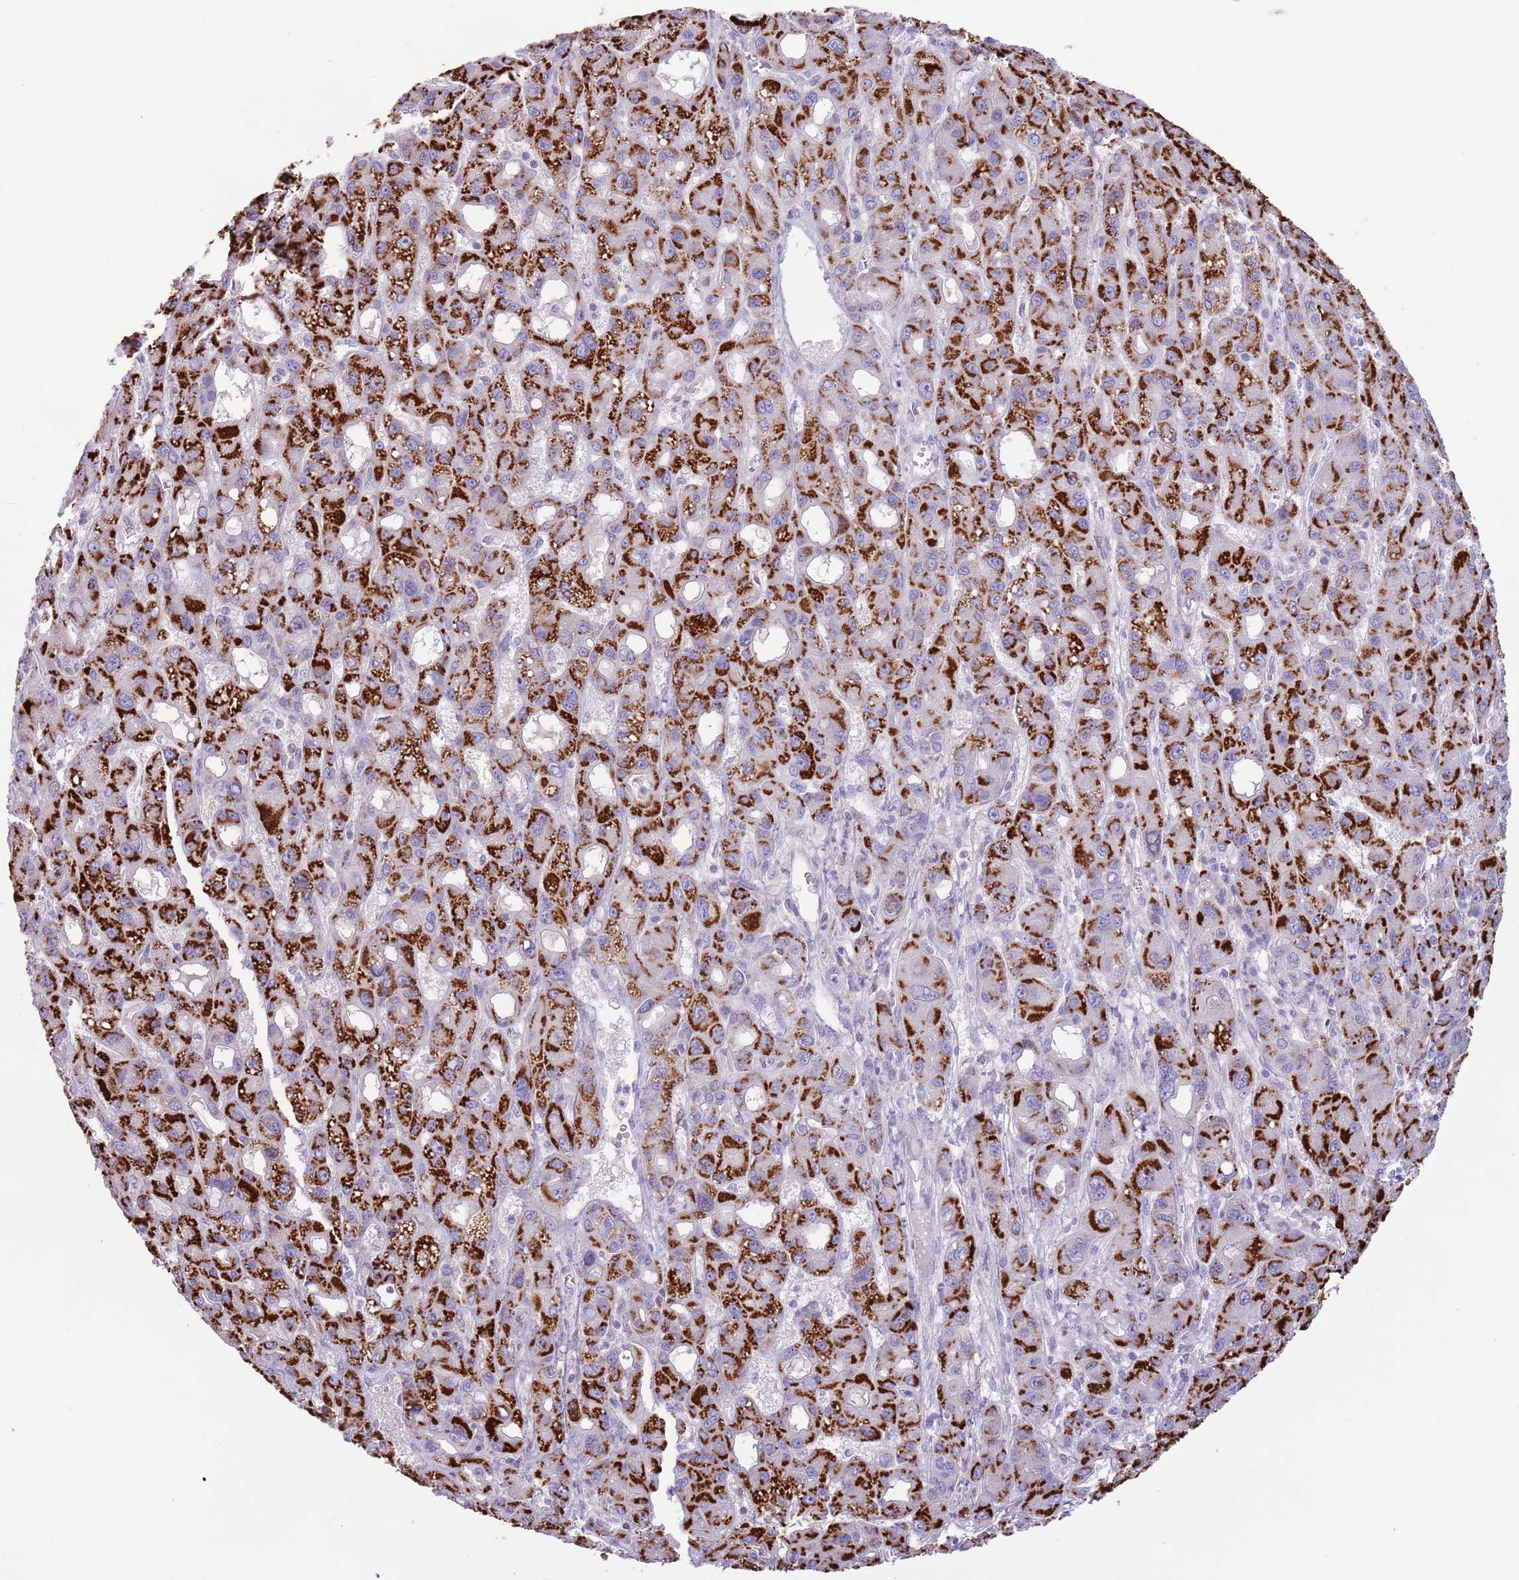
{"staining": {"intensity": "strong", "quantity": ">75%", "location": "cytoplasmic/membranous"}, "tissue": "liver cancer", "cell_type": "Tumor cells", "image_type": "cancer", "snomed": [{"axis": "morphology", "description": "Carcinoma, Hepatocellular, NOS"}, {"axis": "topography", "description": "Liver"}], "caption": "This histopathology image exhibits immunohistochemistry (IHC) staining of human liver cancer, with high strong cytoplasmic/membranous positivity in approximately >75% of tumor cells.", "gene": "ZNF697", "patient": {"sex": "male", "age": 55}}